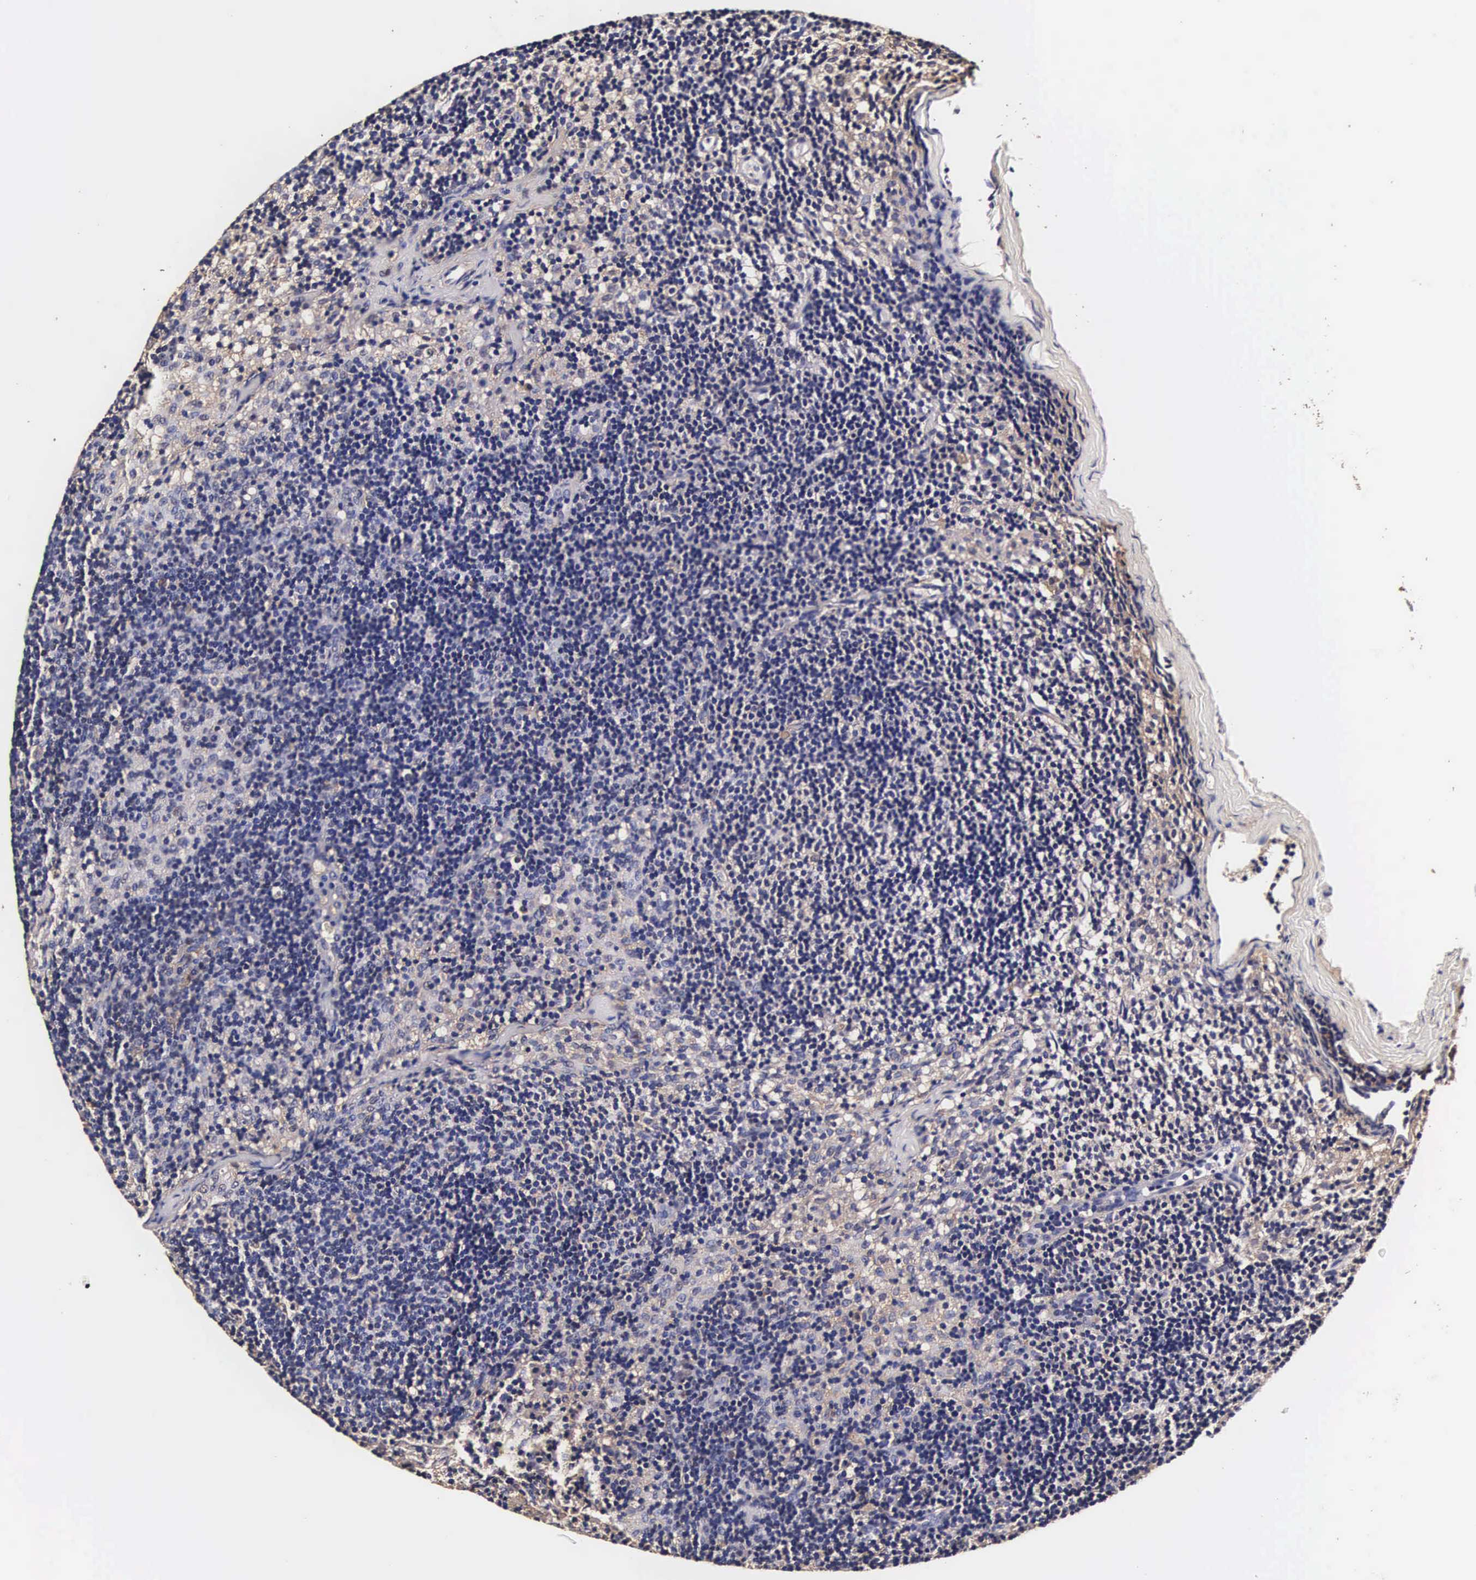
{"staining": {"intensity": "weak", "quantity": "25%-75%", "location": "cytoplasmic/membranous,nuclear"}, "tissue": "lymph node", "cell_type": "Germinal center cells", "image_type": "normal", "snomed": [{"axis": "morphology", "description": "Normal tissue, NOS"}, {"axis": "topography", "description": "Lymph node"}], "caption": "Weak cytoplasmic/membranous,nuclear protein staining is present in approximately 25%-75% of germinal center cells in lymph node. The protein is stained brown, and the nuclei are stained in blue (DAB IHC with brightfield microscopy, high magnification).", "gene": "TECPR2", "patient": {"sex": "female", "age": 35}}